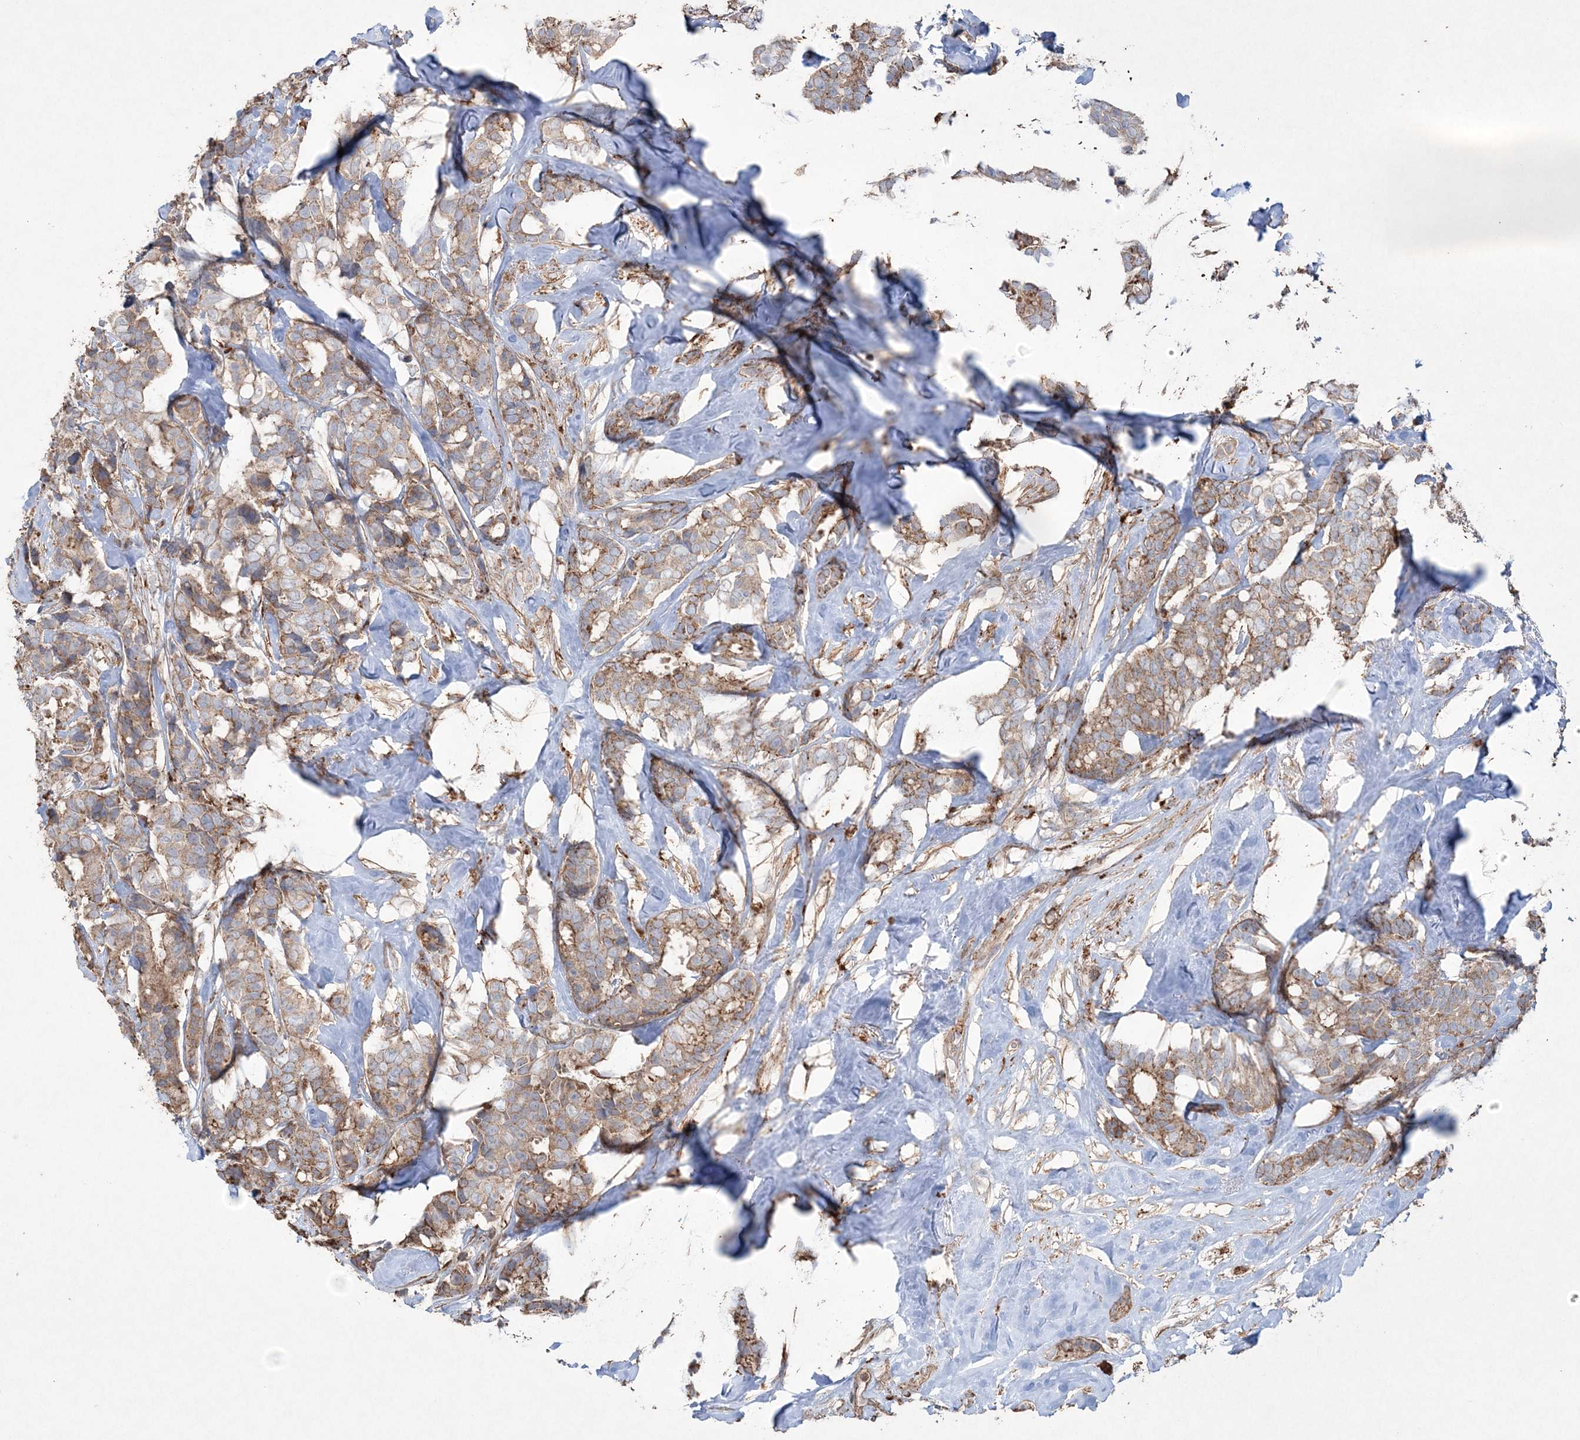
{"staining": {"intensity": "weak", "quantity": ">75%", "location": "cytoplasmic/membranous"}, "tissue": "breast cancer", "cell_type": "Tumor cells", "image_type": "cancer", "snomed": [{"axis": "morphology", "description": "Duct carcinoma"}, {"axis": "topography", "description": "Breast"}], "caption": "A brown stain highlights weak cytoplasmic/membranous positivity of a protein in human breast cancer tumor cells. (Stains: DAB in brown, nuclei in blue, Microscopy: brightfield microscopy at high magnification).", "gene": "TTC7A", "patient": {"sex": "female", "age": 40}}